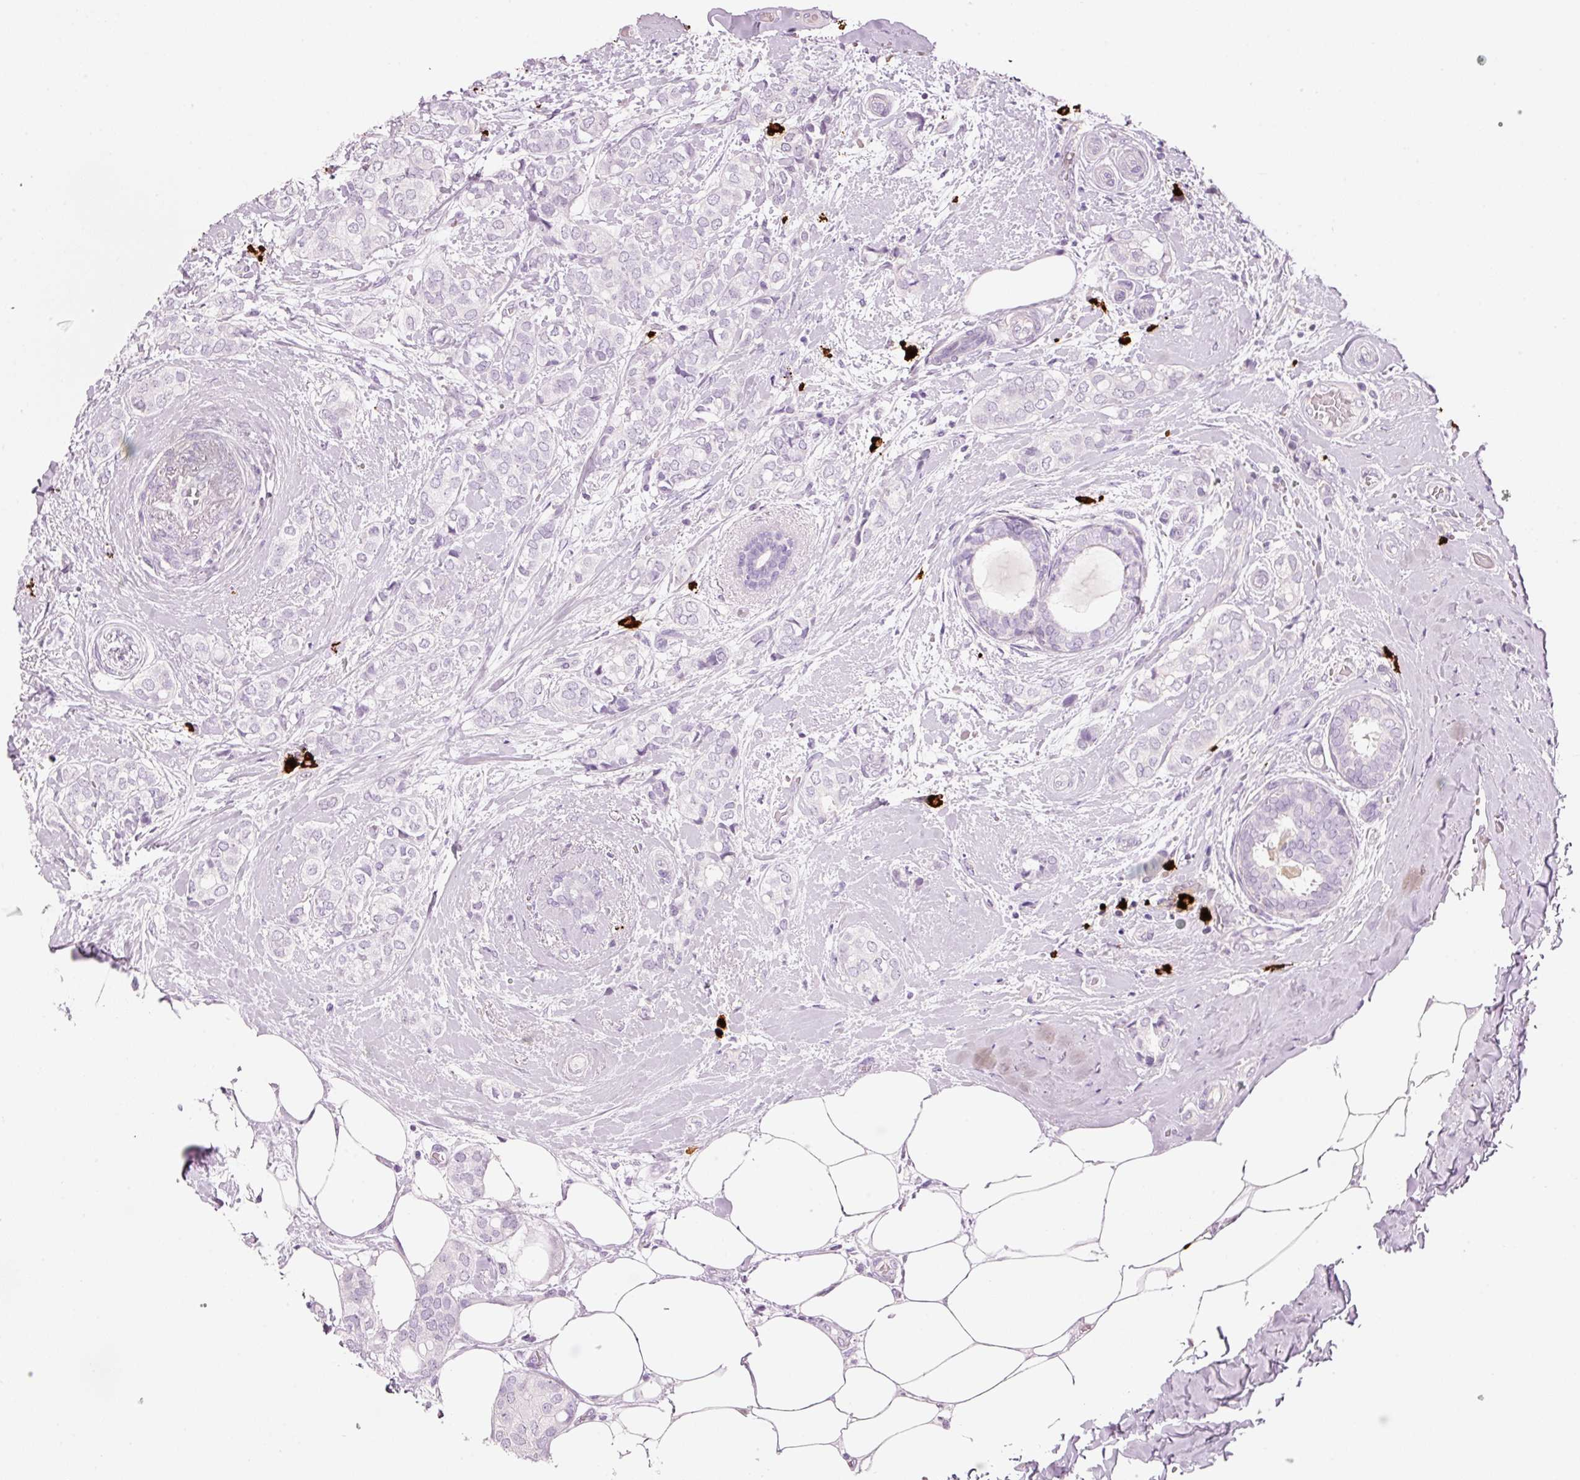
{"staining": {"intensity": "negative", "quantity": "none", "location": "none"}, "tissue": "breast cancer", "cell_type": "Tumor cells", "image_type": "cancer", "snomed": [{"axis": "morphology", "description": "Duct carcinoma"}, {"axis": "topography", "description": "Breast"}], "caption": "A high-resolution micrograph shows immunohistochemistry staining of breast intraductal carcinoma, which reveals no significant staining in tumor cells. (DAB immunohistochemistry, high magnification).", "gene": "CMA1", "patient": {"sex": "female", "age": 73}}